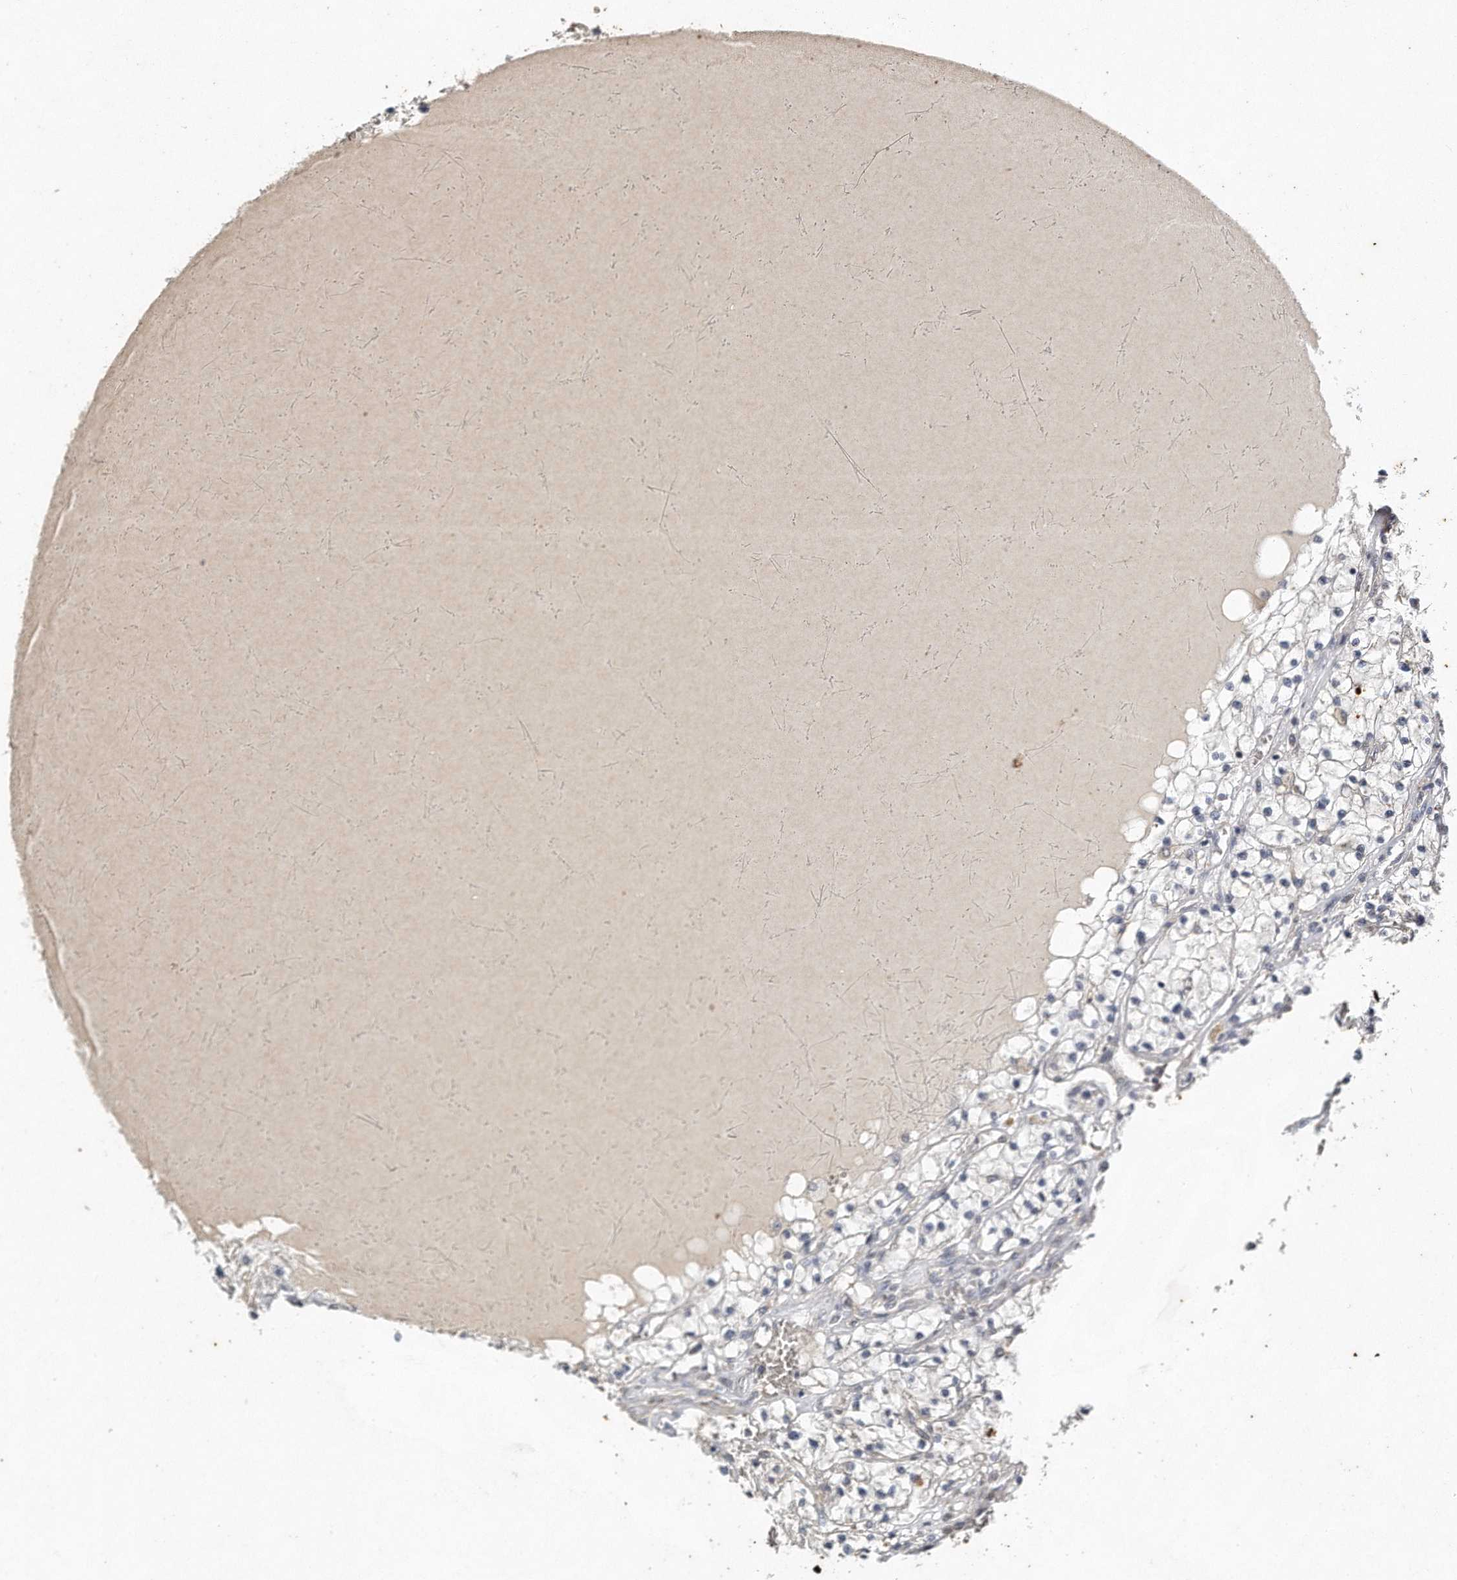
{"staining": {"intensity": "negative", "quantity": "none", "location": "none"}, "tissue": "renal cancer", "cell_type": "Tumor cells", "image_type": "cancer", "snomed": [{"axis": "morphology", "description": "Normal tissue, NOS"}, {"axis": "morphology", "description": "Adenocarcinoma, NOS"}, {"axis": "topography", "description": "Kidney"}], "caption": "IHC of human renal cancer reveals no expression in tumor cells. The staining is performed using DAB brown chromogen with nuclei counter-stained in using hematoxylin.", "gene": "CAMK1", "patient": {"sex": "male", "age": 68}}